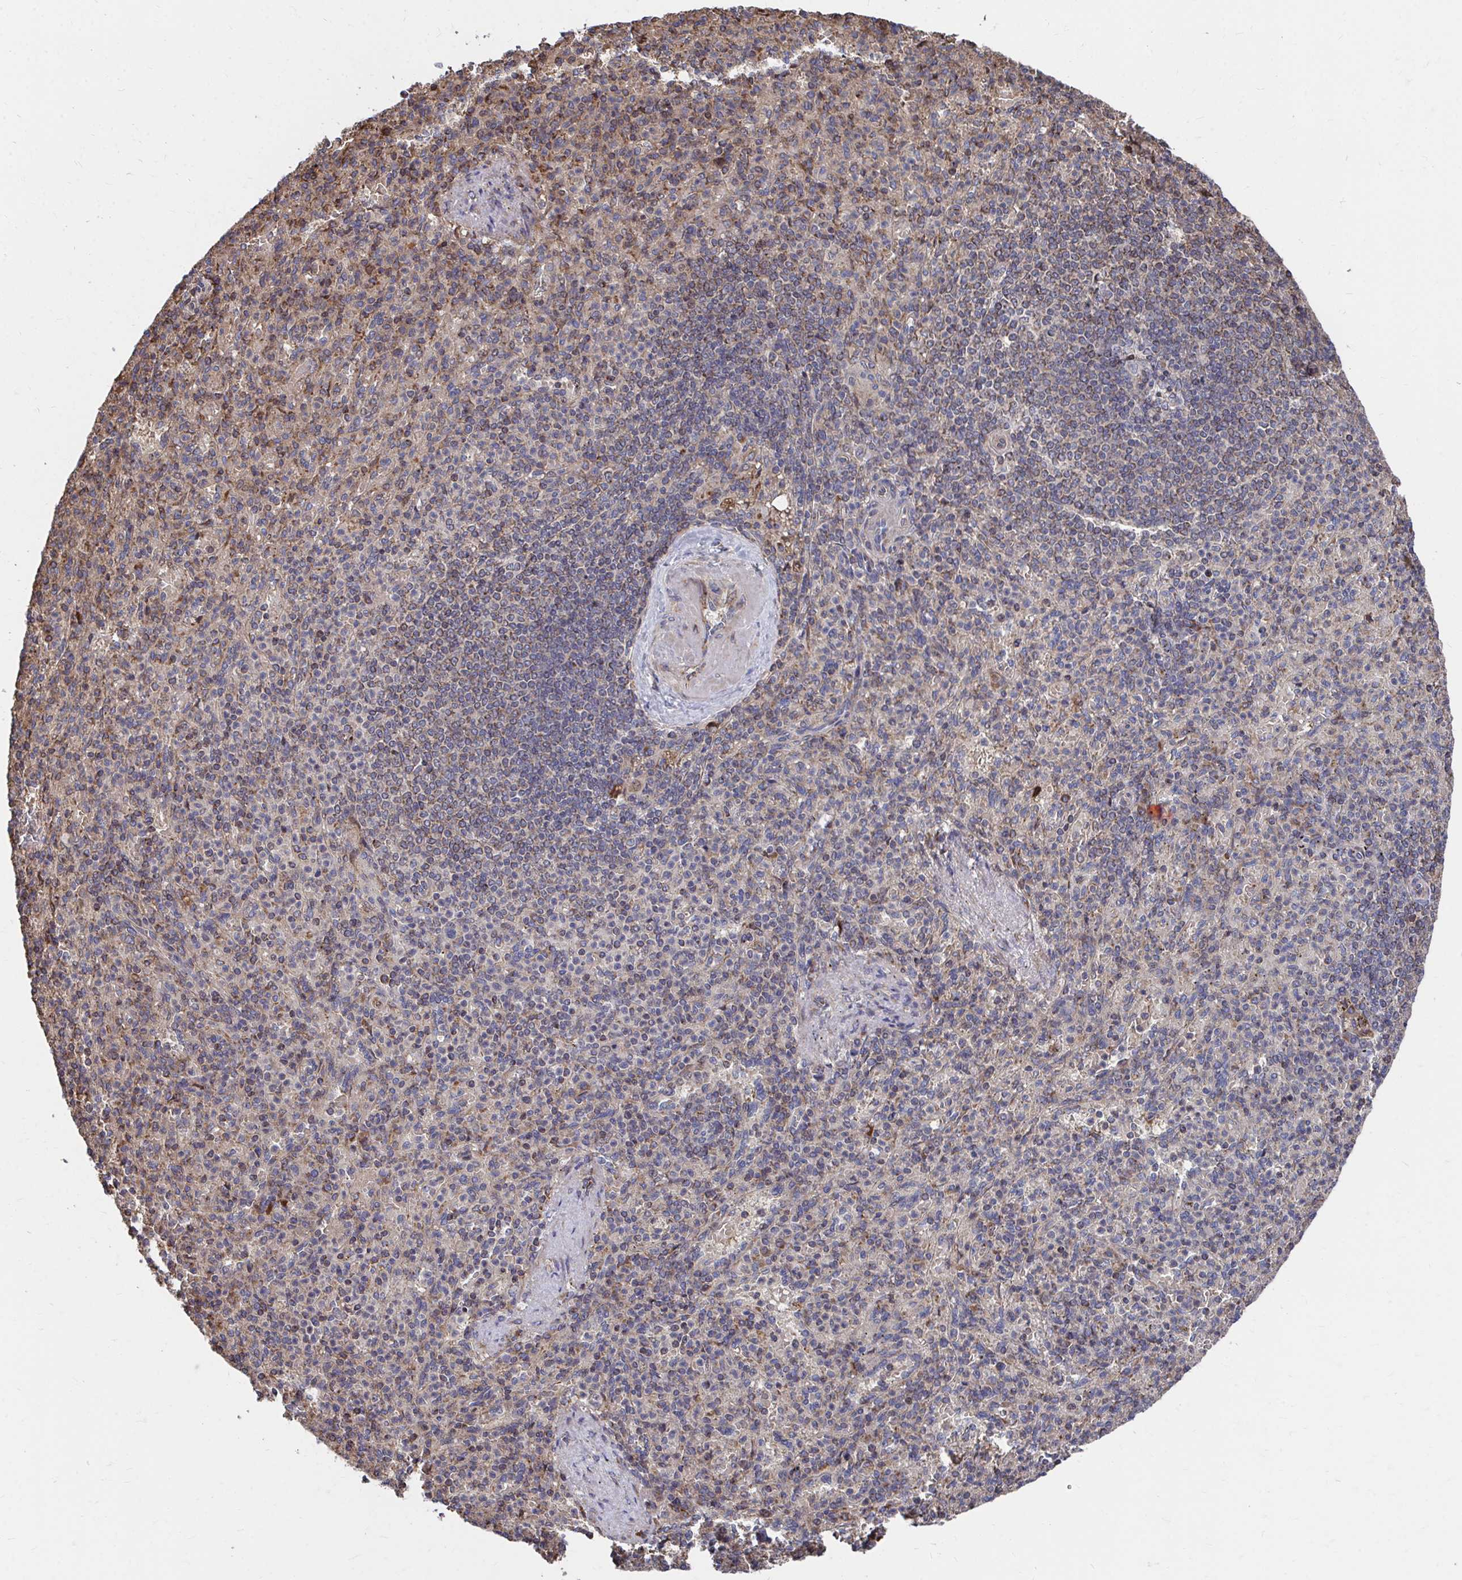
{"staining": {"intensity": "moderate", "quantity": "<25%", "location": "cytoplasmic/membranous"}, "tissue": "spleen", "cell_type": "Cells in red pulp", "image_type": "normal", "snomed": [{"axis": "morphology", "description": "Normal tissue, NOS"}, {"axis": "topography", "description": "Spleen"}], "caption": "Moderate cytoplasmic/membranous positivity for a protein is present in about <25% of cells in red pulp of benign spleen using IHC.", "gene": "FAM89A", "patient": {"sex": "female", "age": 74}}